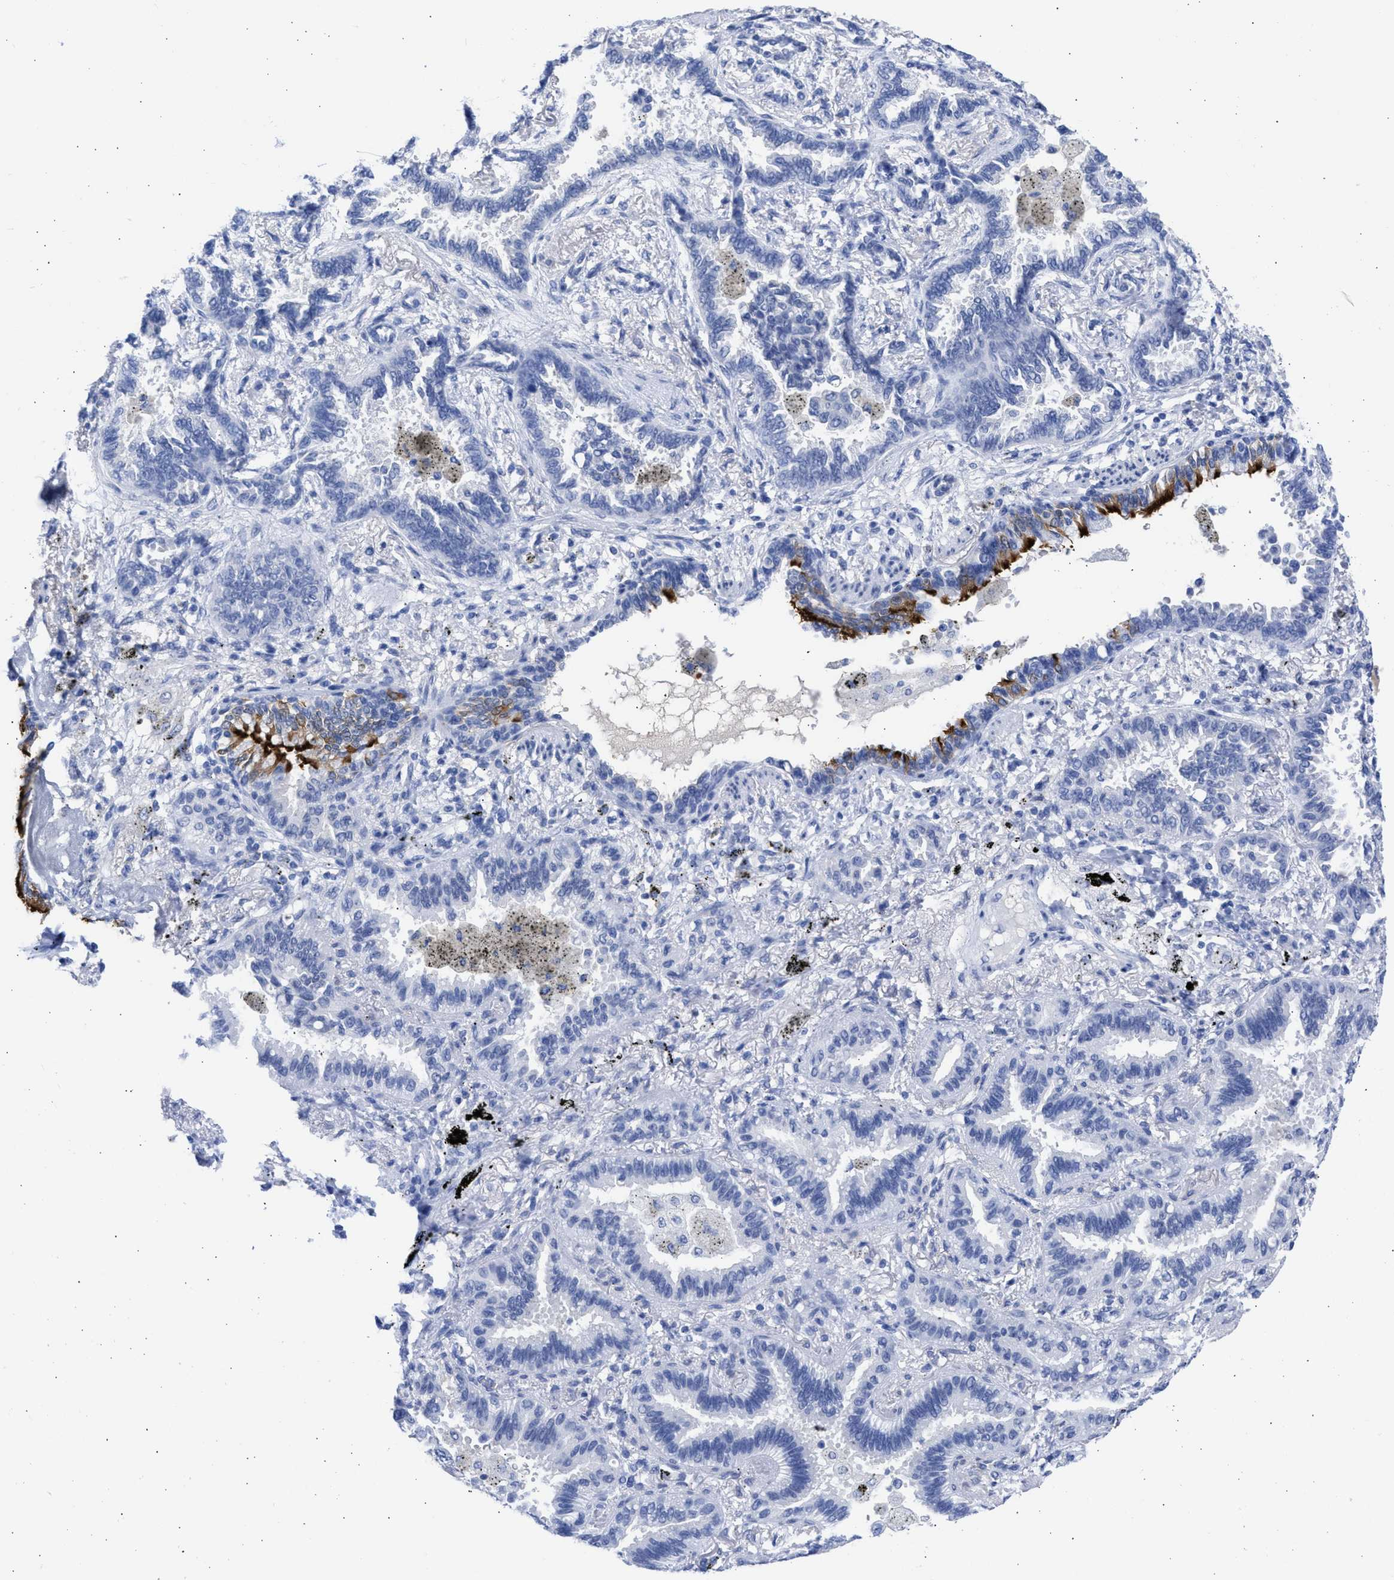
{"staining": {"intensity": "negative", "quantity": "none", "location": "none"}, "tissue": "lung cancer", "cell_type": "Tumor cells", "image_type": "cancer", "snomed": [{"axis": "morphology", "description": "Normal tissue, NOS"}, {"axis": "morphology", "description": "Adenocarcinoma, NOS"}, {"axis": "topography", "description": "Lung"}], "caption": "A histopathology image of lung cancer (adenocarcinoma) stained for a protein reveals no brown staining in tumor cells.", "gene": "RSPH1", "patient": {"sex": "male", "age": 59}}